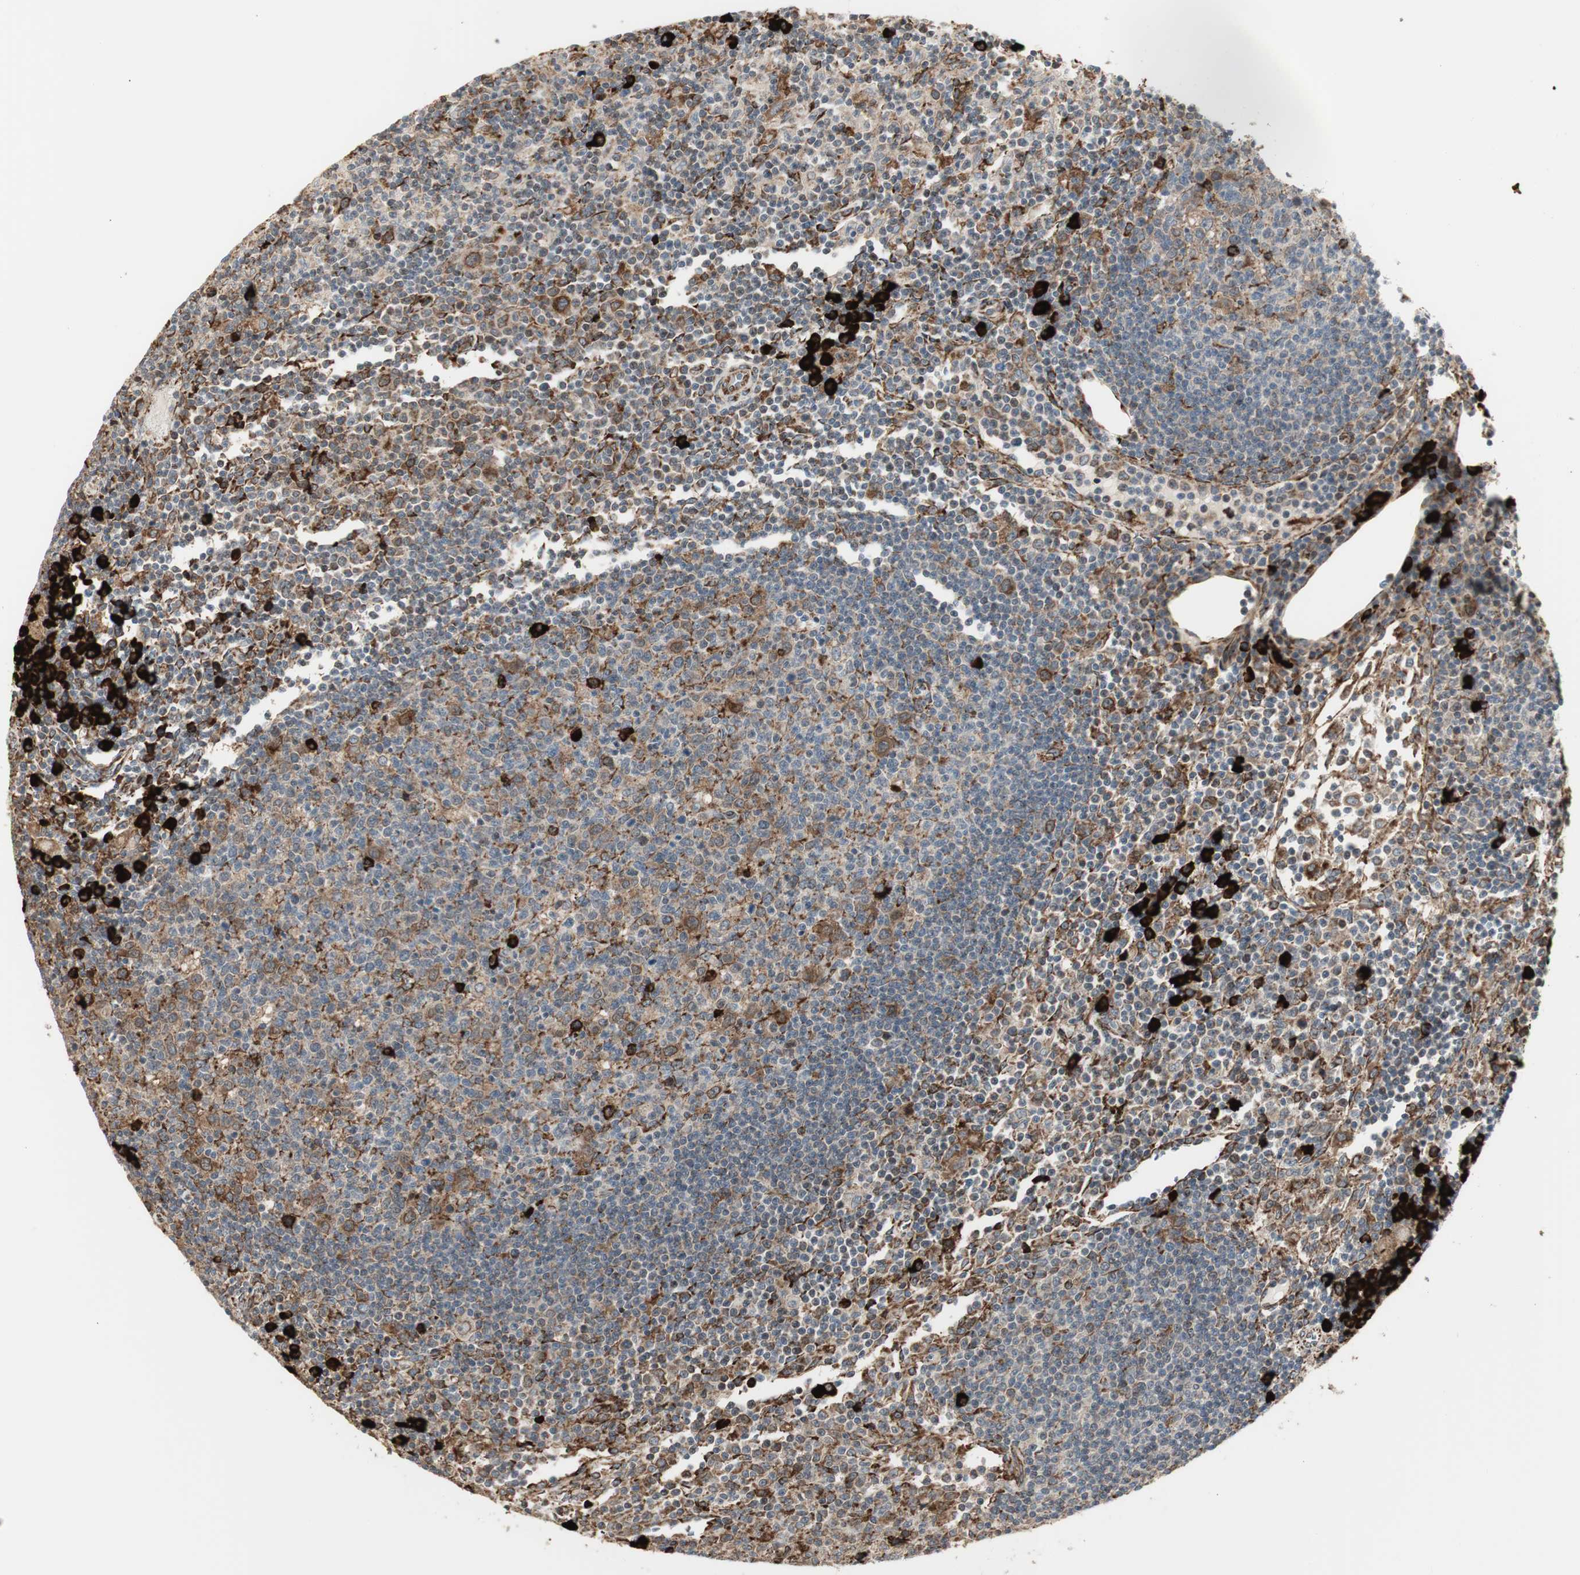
{"staining": {"intensity": "moderate", "quantity": "25%-75%", "location": "cytoplasmic/membranous"}, "tissue": "lymph node", "cell_type": "Germinal center cells", "image_type": "normal", "snomed": [{"axis": "morphology", "description": "Normal tissue, NOS"}, {"axis": "morphology", "description": "Inflammation, NOS"}, {"axis": "topography", "description": "Lymph node"}], "caption": "A histopathology image of human lymph node stained for a protein reveals moderate cytoplasmic/membranous brown staining in germinal center cells. The protein of interest is stained brown, and the nuclei are stained in blue (DAB (3,3'-diaminobenzidine) IHC with brightfield microscopy, high magnification).", "gene": "HSP90B1", "patient": {"sex": "male", "age": 55}}